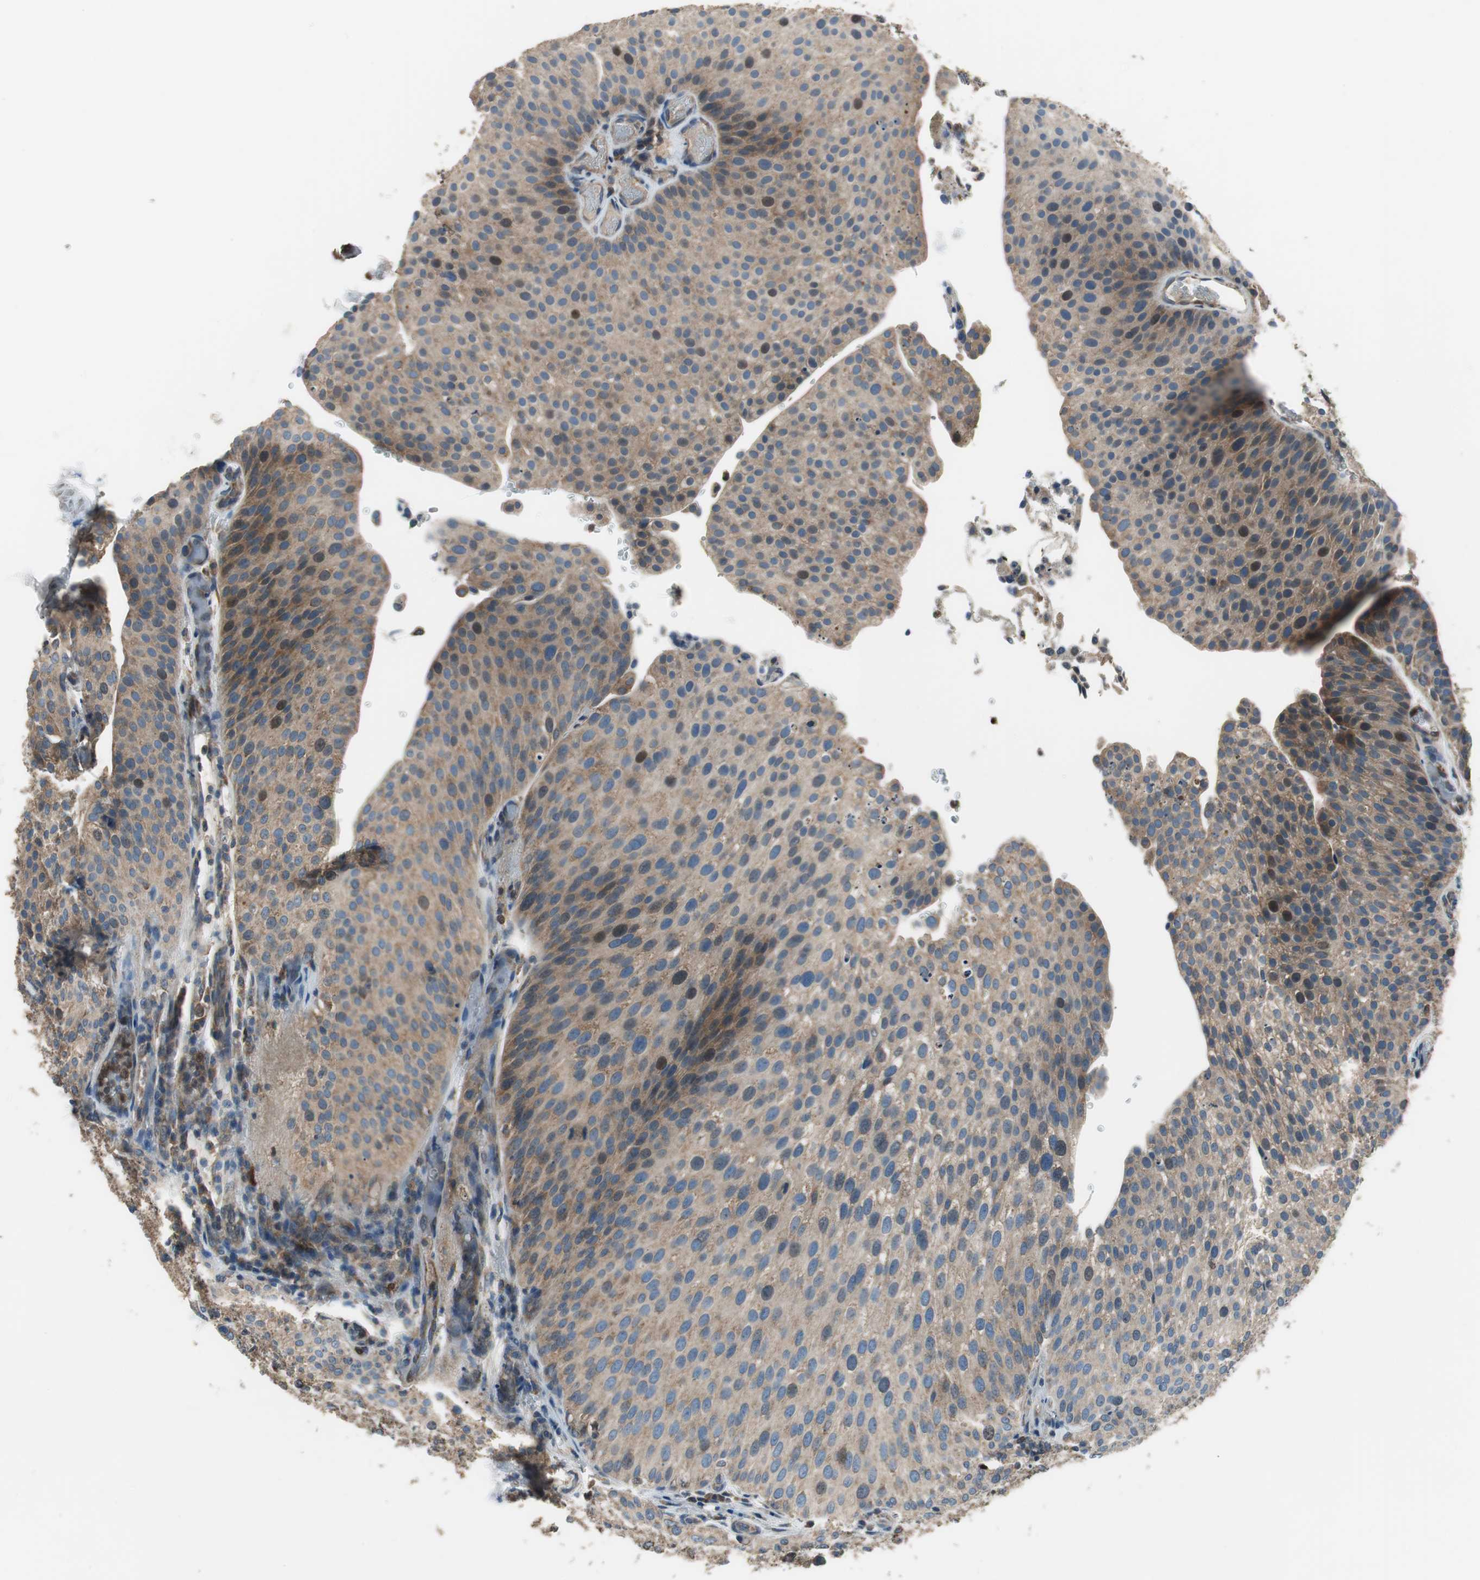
{"staining": {"intensity": "moderate", "quantity": ">75%", "location": "cytoplasmic/membranous,nuclear"}, "tissue": "urothelial cancer", "cell_type": "Tumor cells", "image_type": "cancer", "snomed": [{"axis": "morphology", "description": "Urothelial carcinoma, Low grade"}, {"axis": "topography", "description": "Smooth muscle"}, {"axis": "topography", "description": "Urinary bladder"}], "caption": "A high-resolution photomicrograph shows IHC staining of urothelial carcinoma (low-grade), which demonstrates moderate cytoplasmic/membranous and nuclear expression in approximately >75% of tumor cells.", "gene": "PI4KB", "patient": {"sex": "male", "age": 60}}